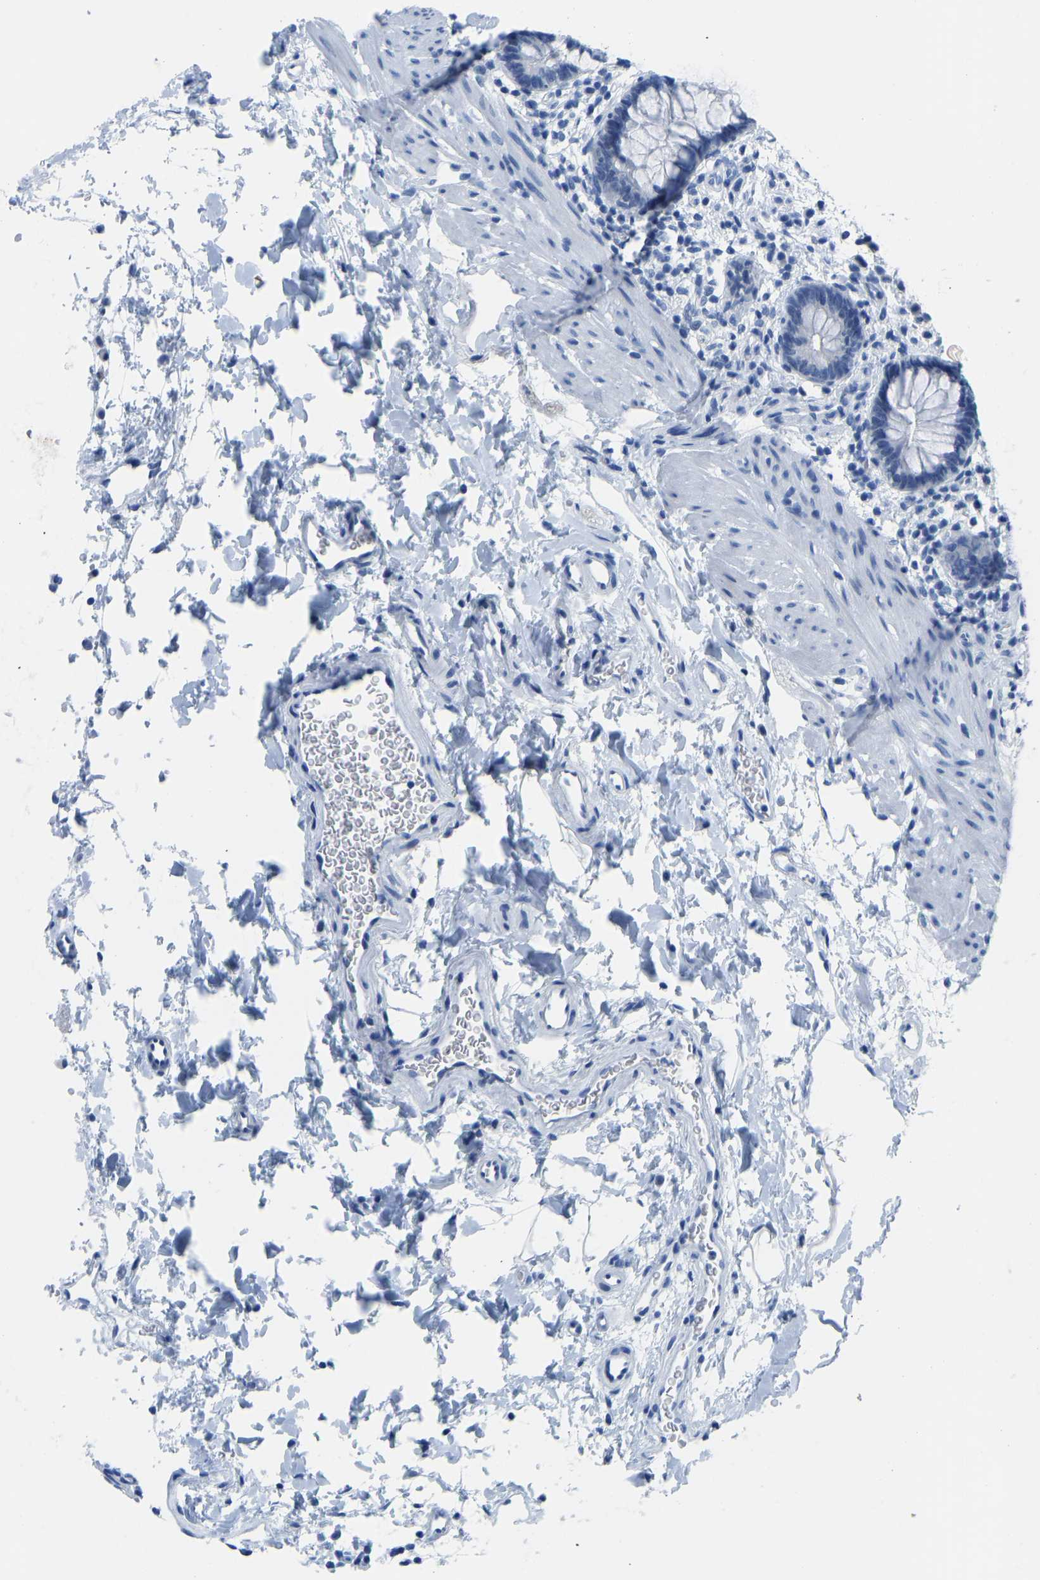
{"staining": {"intensity": "negative", "quantity": "none", "location": "none"}, "tissue": "rectum", "cell_type": "Glandular cells", "image_type": "normal", "snomed": [{"axis": "morphology", "description": "Normal tissue, NOS"}, {"axis": "topography", "description": "Rectum"}], "caption": "Immunohistochemistry micrograph of normal rectum: human rectum stained with DAB (3,3'-diaminobenzidine) exhibits no significant protein positivity in glandular cells.", "gene": "SERPINB3", "patient": {"sex": "female", "age": 24}}